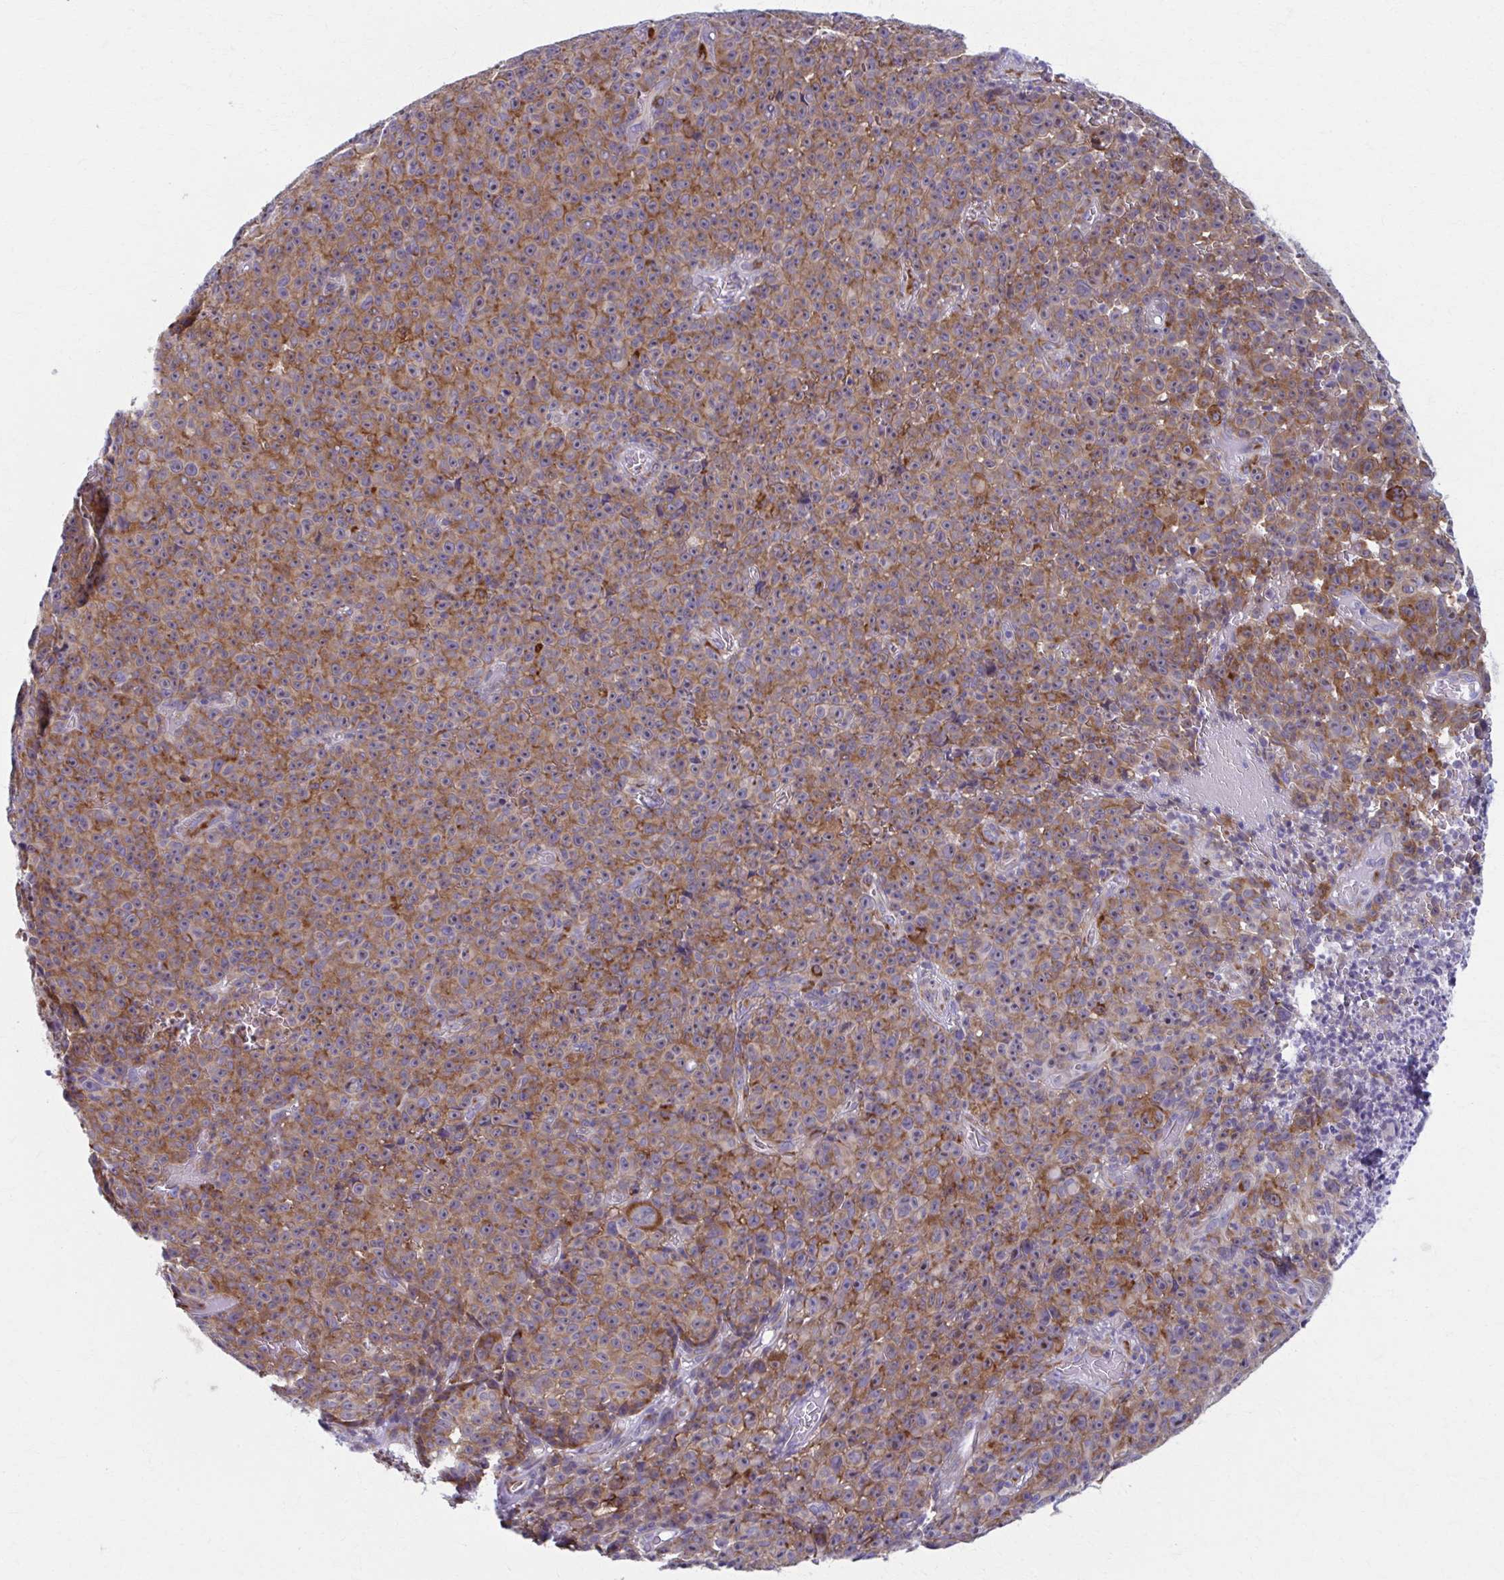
{"staining": {"intensity": "moderate", "quantity": ">75%", "location": "cytoplasmic/membranous"}, "tissue": "melanoma", "cell_type": "Tumor cells", "image_type": "cancer", "snomed": [{"axis": "morphology", "description": "Malignant melanoma, NOS"}, {"axis": "topography", "description": "Skin"}], "caption": "Human melanoma stained for a protein (brown) displays moderate cytoplasmic/membranous positive expression in about >75% of tumor cells.", "gene": "SPATS2L", "patient": {"sex": "female", "age": 82}}